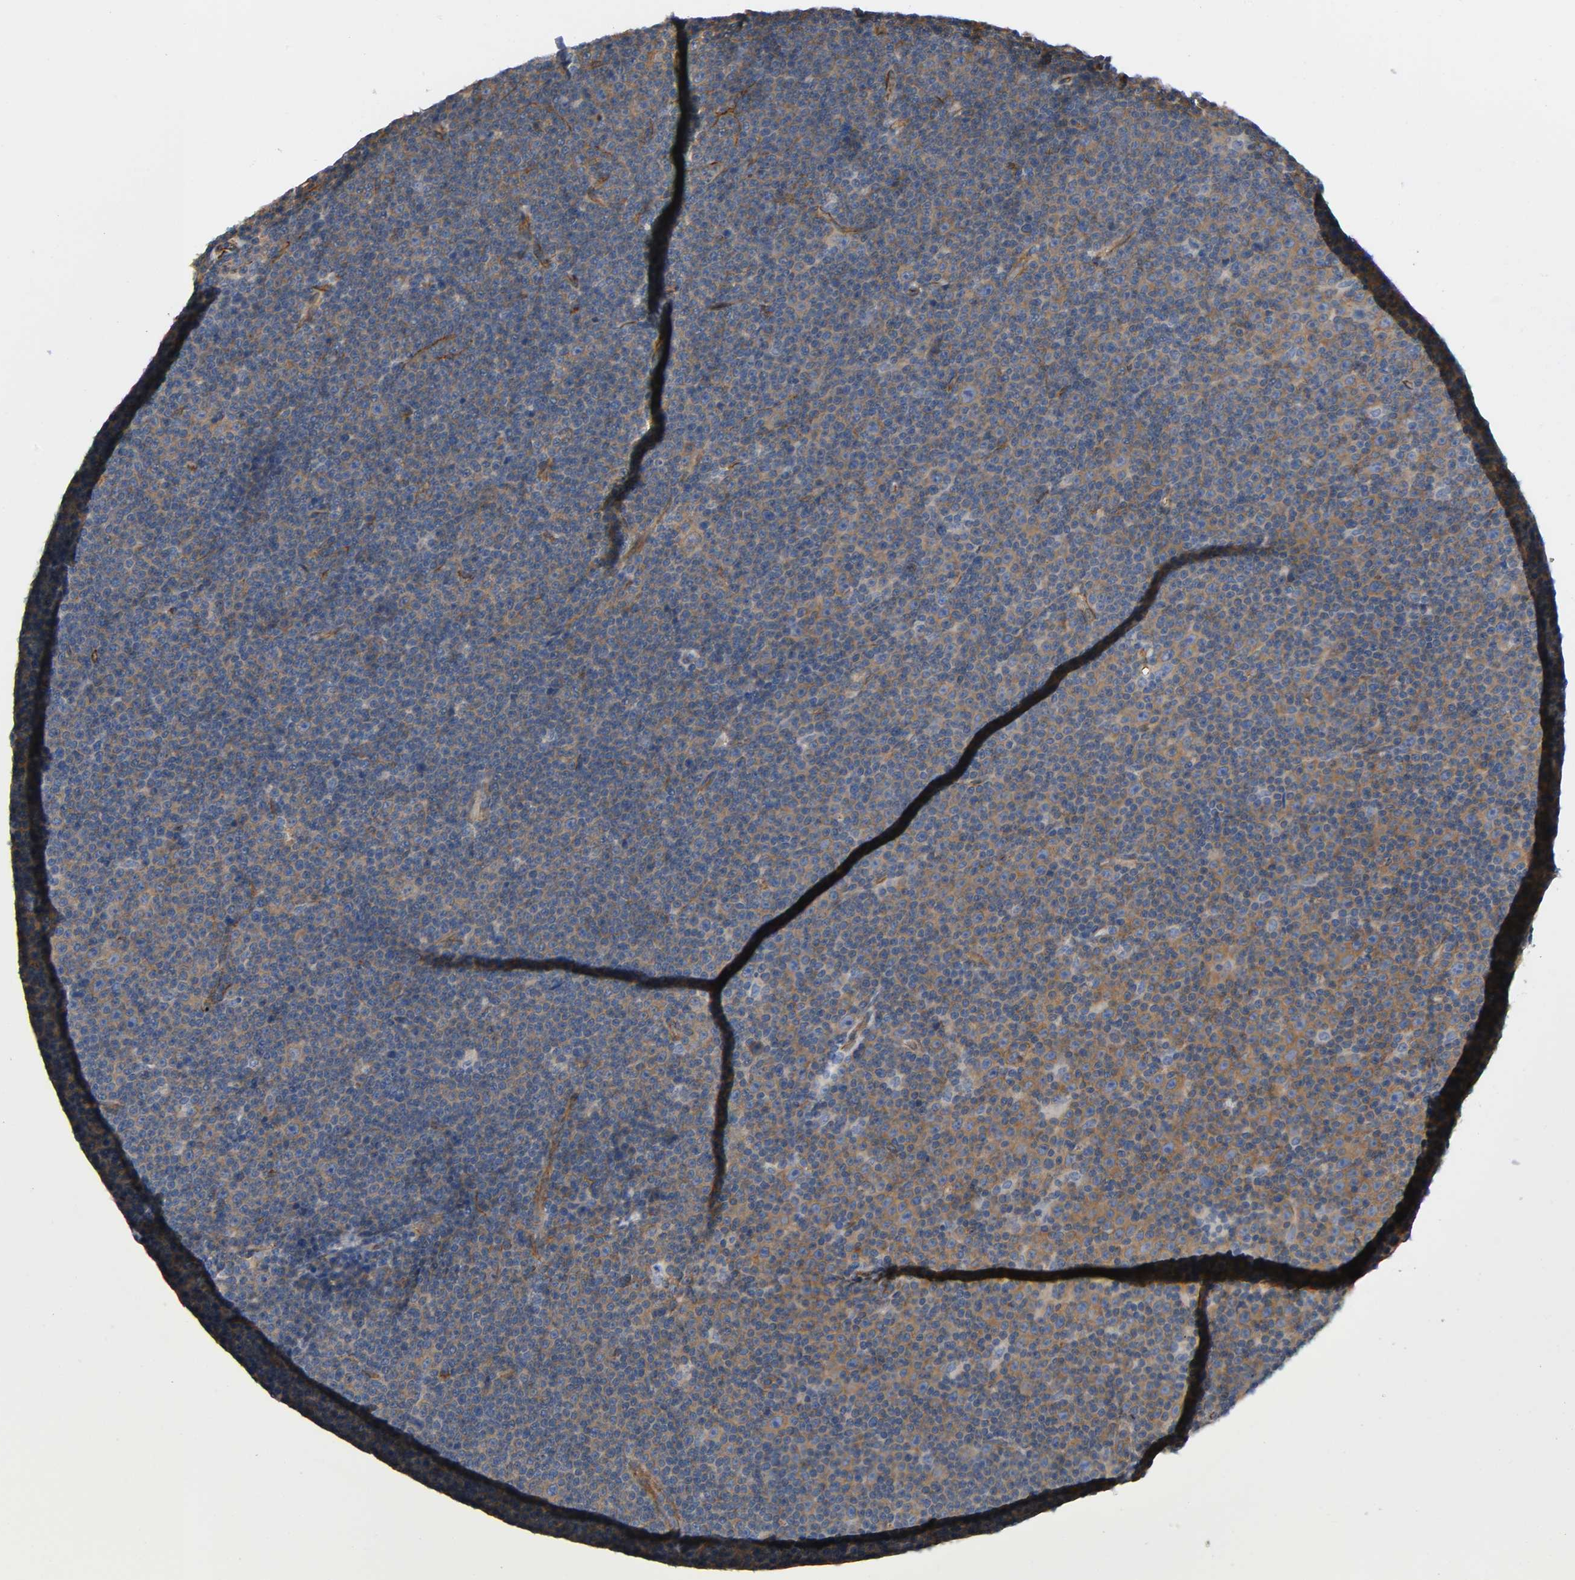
{"staining": {"intensity": "moderate", "quantity": ">75%", "location": "cytoplasmic/membranous"}, "tissue": "lymphoma", "cell_type": "Tumor cells", "image_type": "cancer", "snomed": [{"axis": "morphology", "description": "Malignant lymphoma, non-Hodgkin's type, Low grade"}, {"axis": "topography", "description": "Lymph node"}], "caption": "Immunohistochemical staining of human lymphoma reveals moderate cytoplasmic/membranous protein positivity in approximately >75% of tumor cells. The protein is stained brown, and the nuclei are stained in blue (DAB (3,3'-diaminobenzidine) IHC with brightfield microscopy, high magnification).", "gene": "MARS1", "patient": {"sex": "female", "age": 67}}